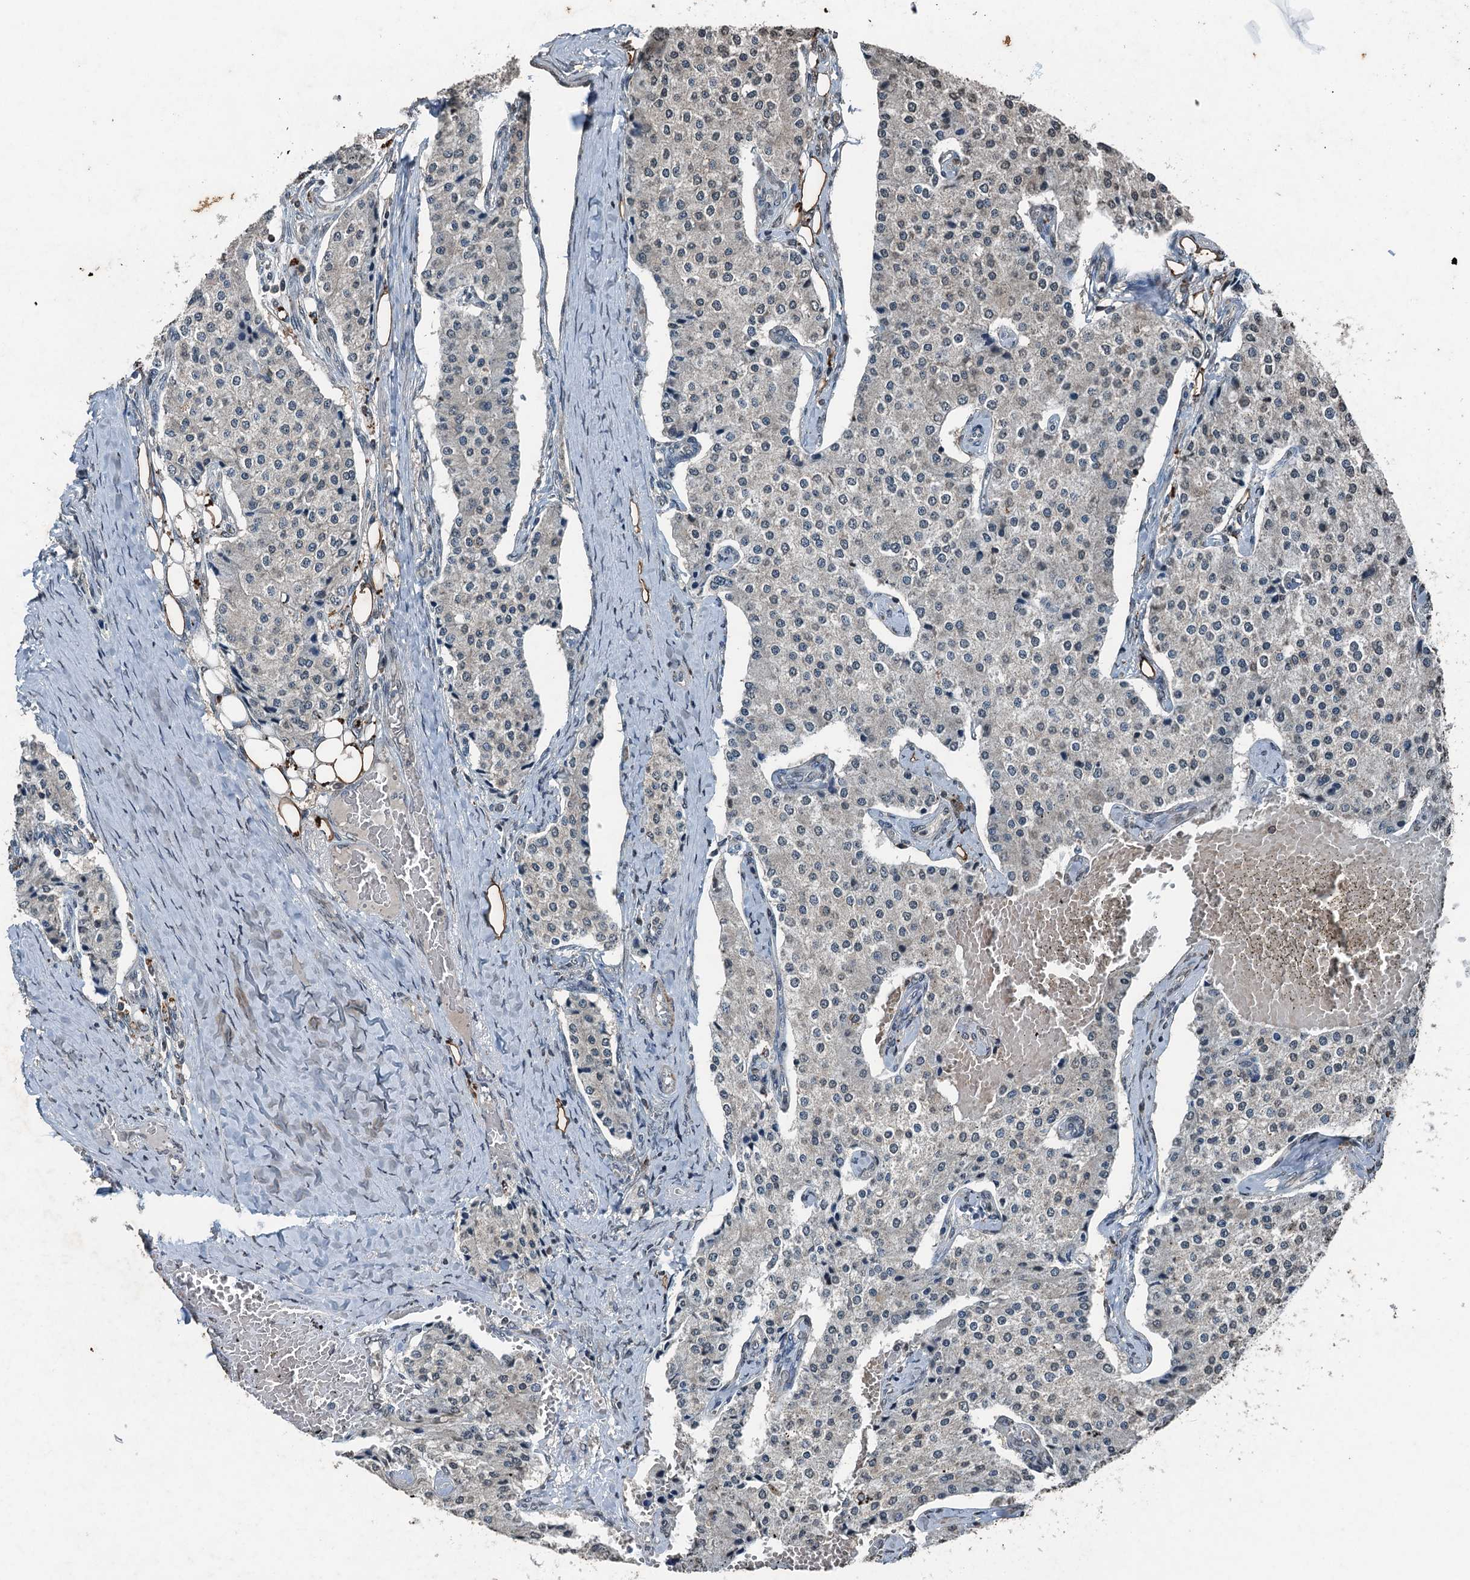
{"staining": {"intensity": "negative", "quantity": "none", "location": "none"}, "tissue": "carcinoid", "cell_type": "Tumor cells", "image_type": "cancer", "snomed": [{"axis": "morphology", "description": "Carcinoid, malignant, NOS"}, {"axis": "topography", "description": "Colon"}], "caption": "IHC of malignant carcinoid displays no expression in tumor cells. (DAB immunohistochemistry visualized using brightfield microscopy, high magnification).", "gene": "TCTN1", "patient": {"sex": "female", "age": 52}}